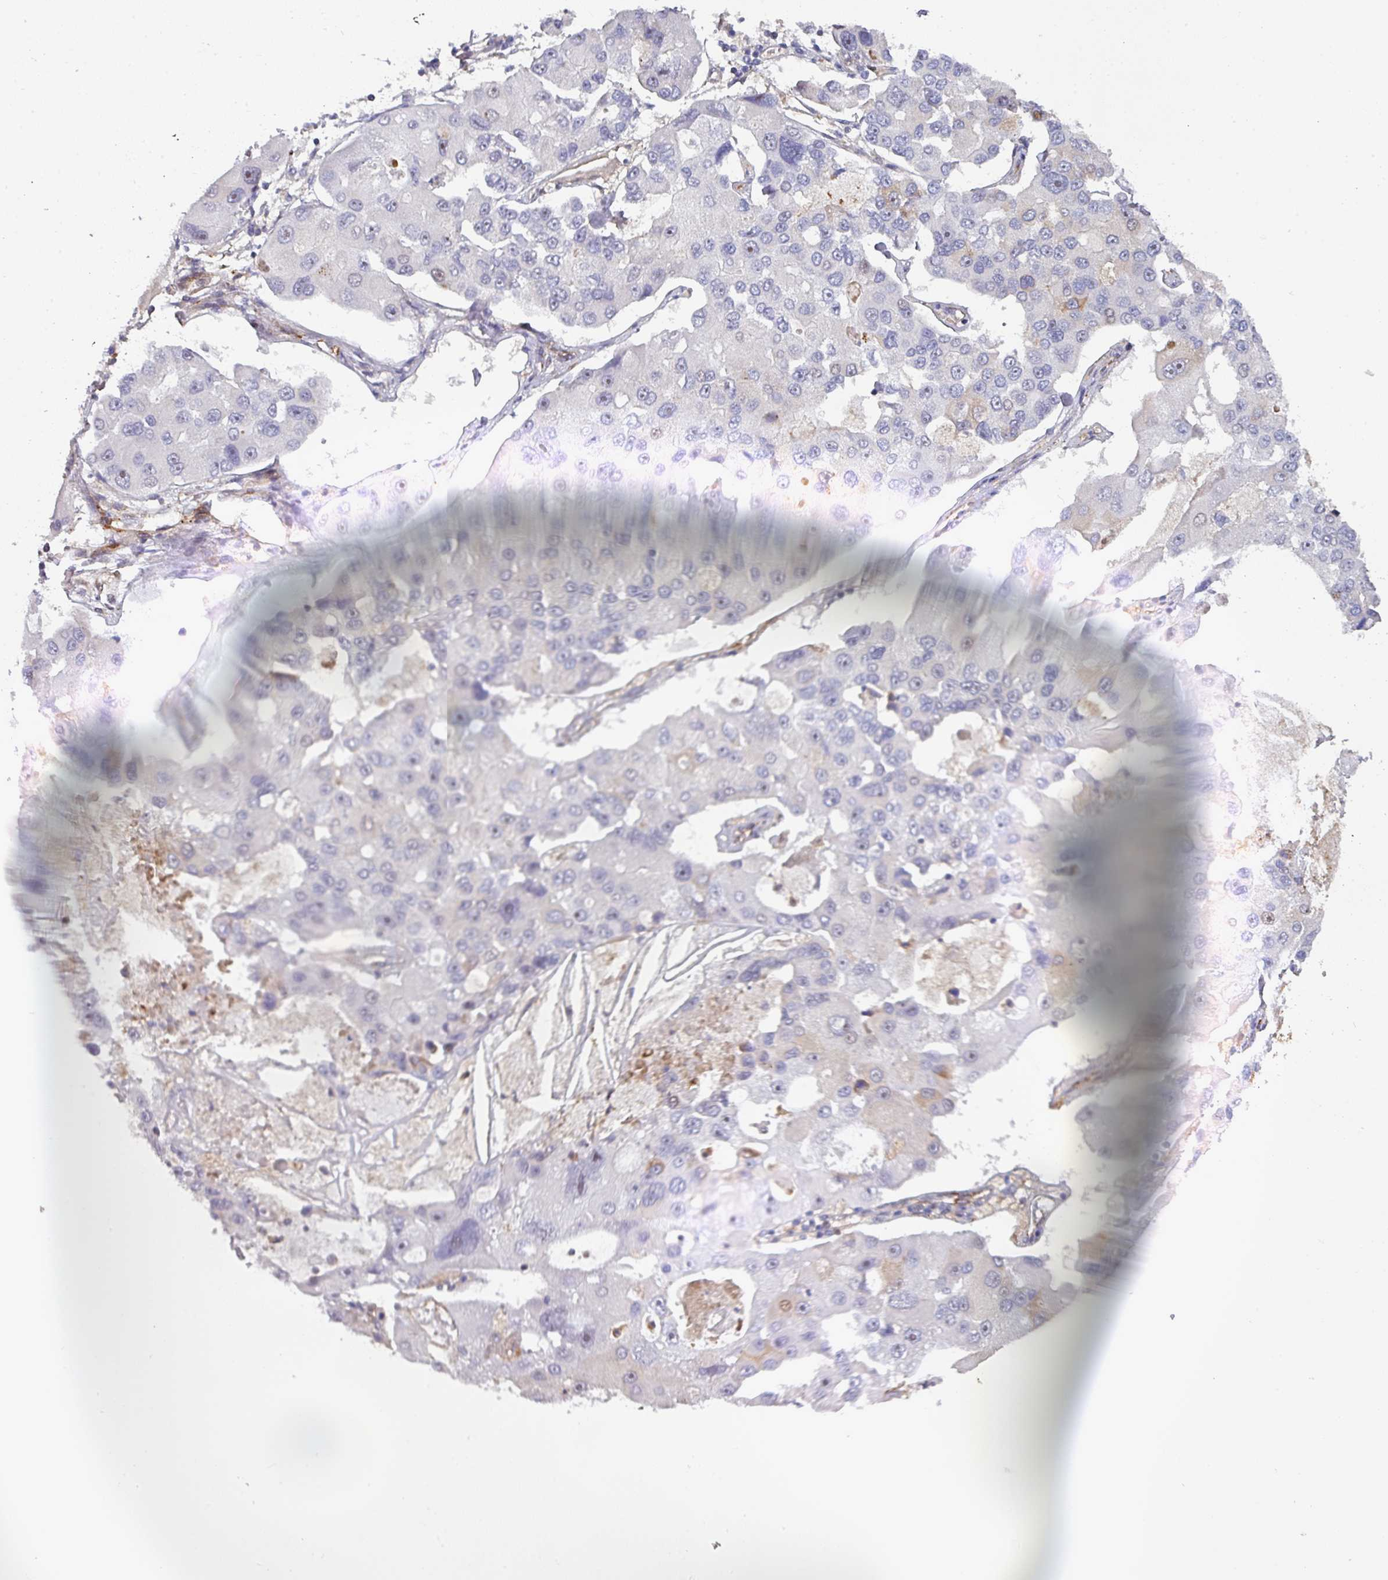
{"staining": {"intensity": "weak", "quantity": "<25%", "location": "cytoplasmic/membranous"}, "tissue": "lung cancer", "cell_type": "Tumor cells", "image_type": "cancer", "snomed": [{"axis": "morphology", "description": "Adenocarcinoma, NOS"}, {"axis": "topography", "description": "Lung"}], "caption": "DAB (3,3'-diaminobenzidine) immunohistochemical staining of adenocarcinoma (lung) exhibits no significant positivity in tumor cells. (DAB immunohistochemistry (IHC), high magnification).", "gene": "BEND5", "patient": {"sex": "female", "age": 54}}